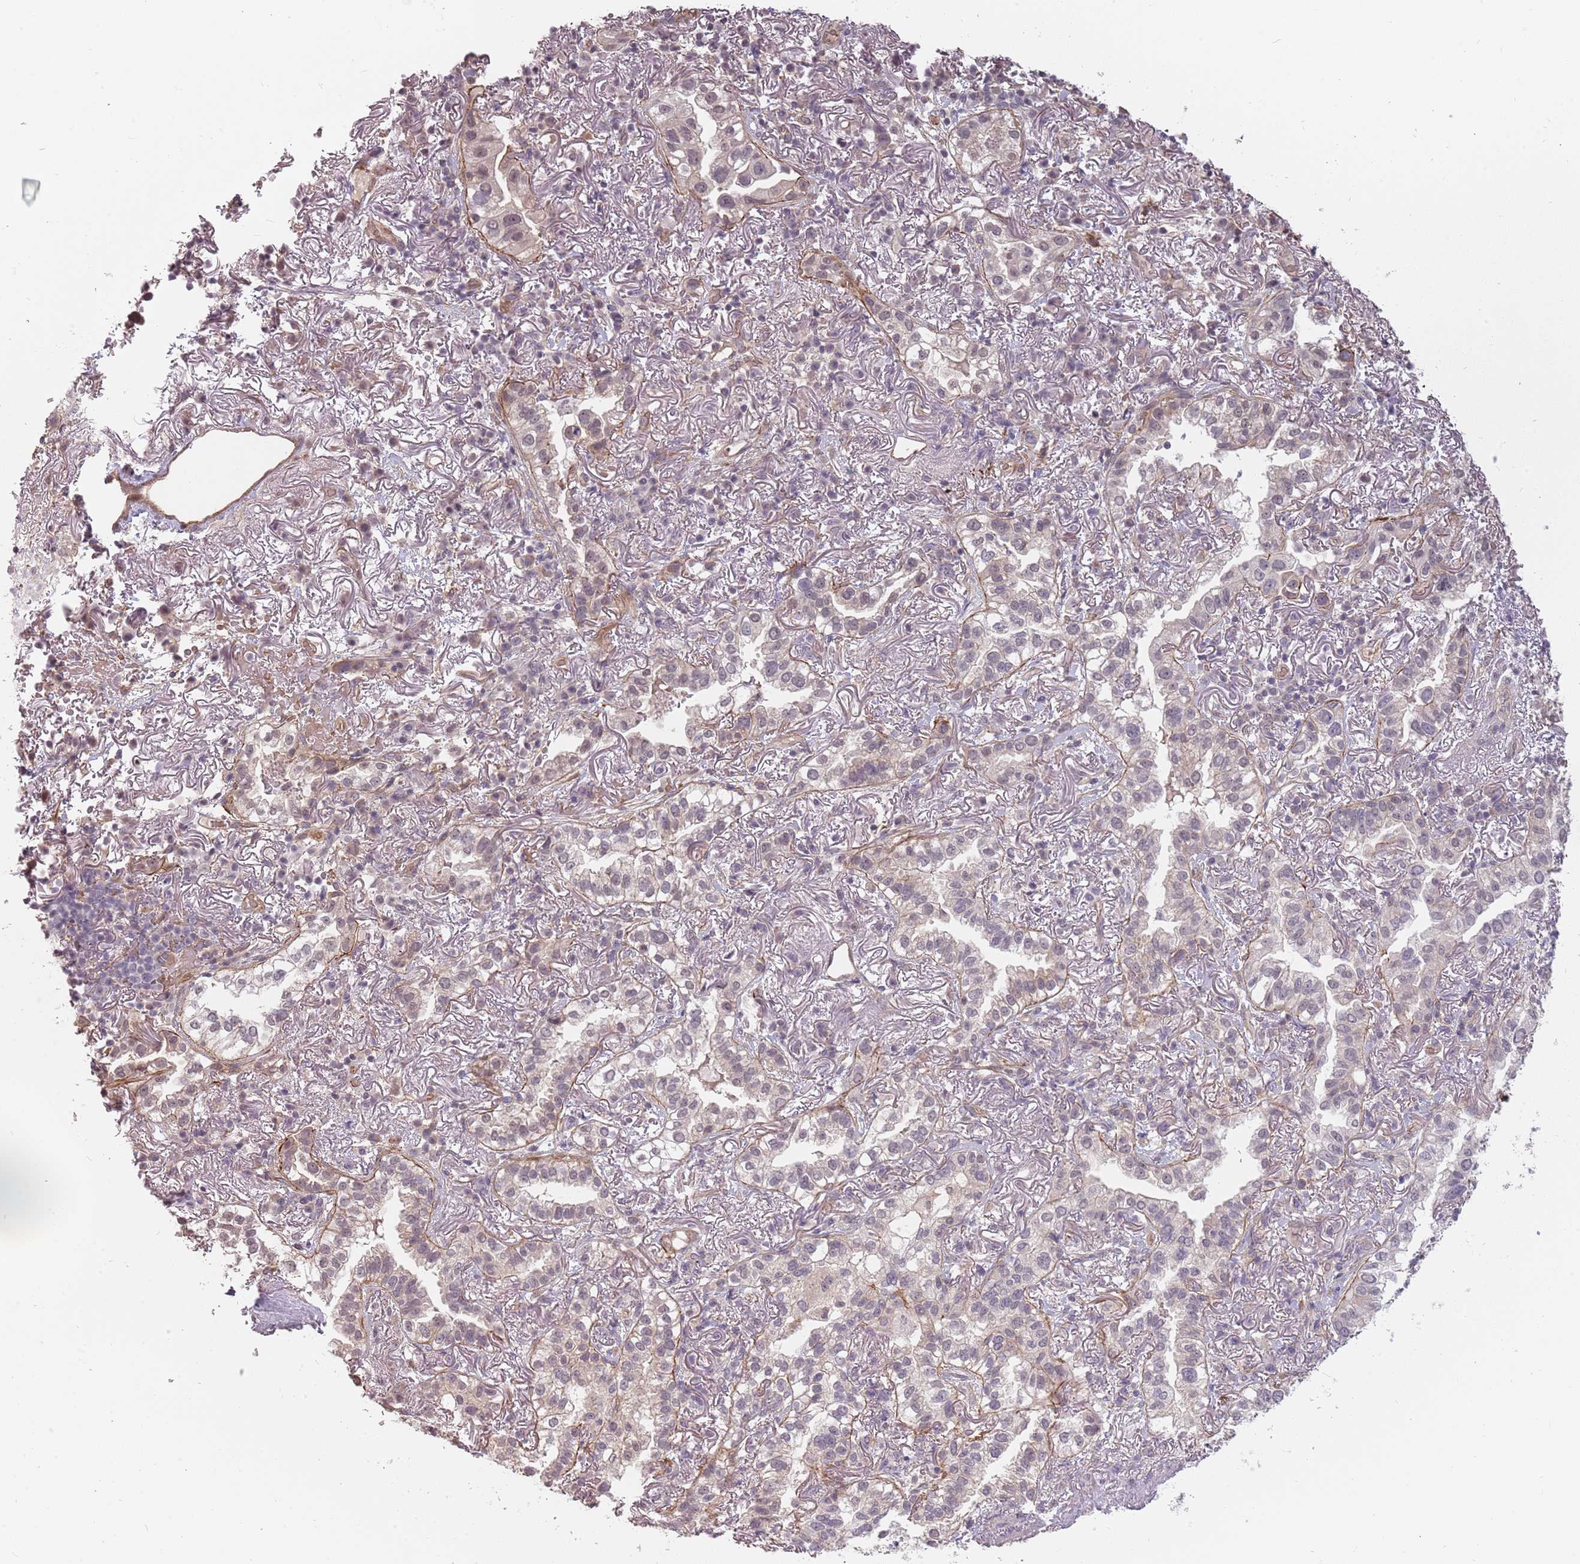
{"staining": {"intensity": "negative", "quantity": "none", "location": "none"}, "tissue": "lung cancer", "cell_type": "Tumor cells", "image_type": "cancer", "snomed": [{"axis": "morphology", "description": "Adenocarcinoma, NOS"}, {"axis": "topography", "description": "Lung"}], "caption": "Photomicrograph shows no protein positivity in tumor cells of lung cancer tissue.", "gene": "PPP1R14C", "patient": {"sex": "female", "age": 69}}